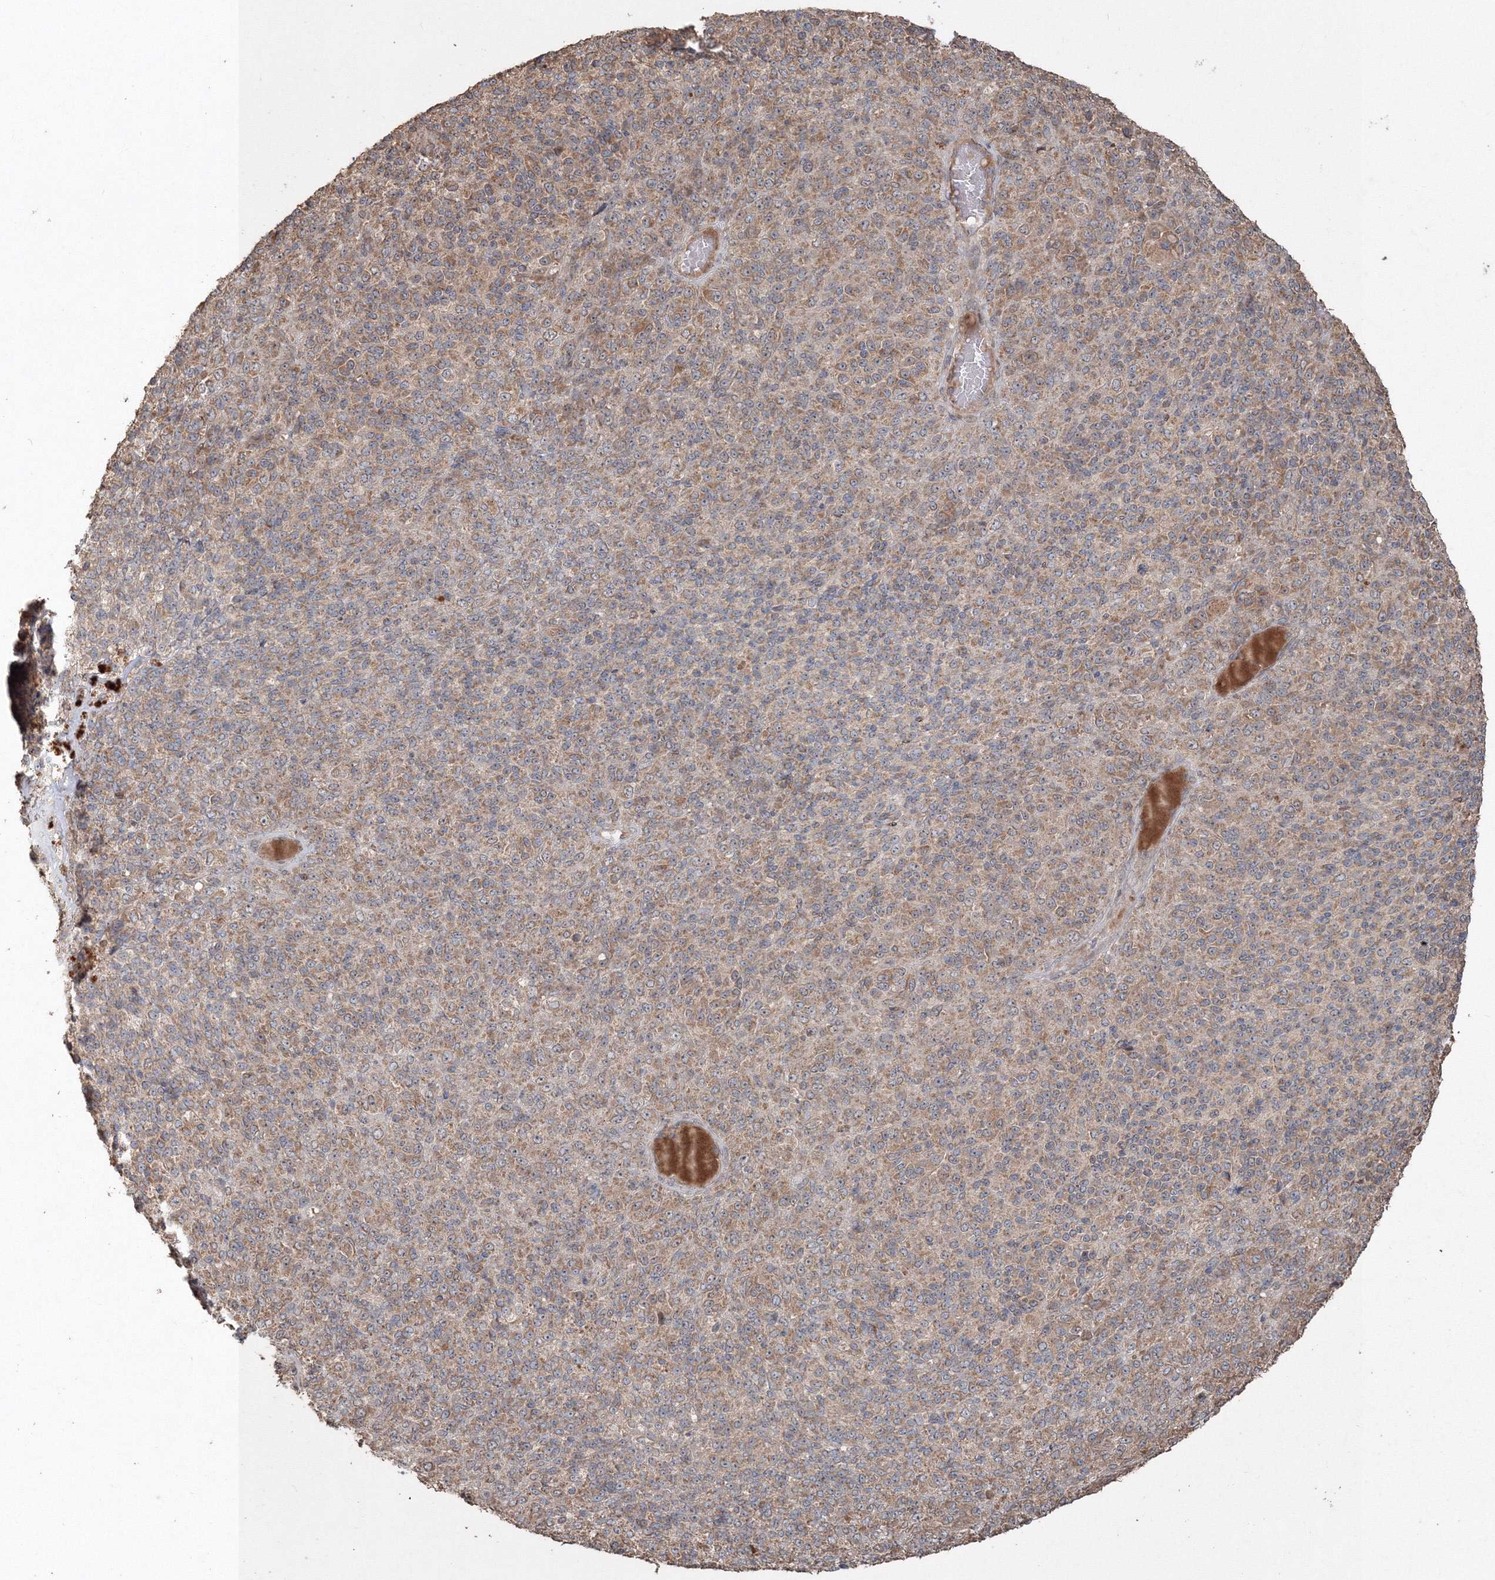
{"staining": {"intensity": "weak", "quantity": ">75%", "location": "cytoplasmic/membranous"}, "tissue": "melanoma", "cell_type": "Tumor cells", "image_type": "cancer", "snomed": [{"axis": "morphology", "description": "Malignant melanoma, Metastatic site"}, {"axis": "topography", "description": "Brain"}], "caption": "Protein analysis of melanoma tissue displays weak cytoplasmic/membranous positivity in approximately >75% of tumor cells.", "gene": "ANAPC16", "patient": {"sex": "female", "age": 56}}